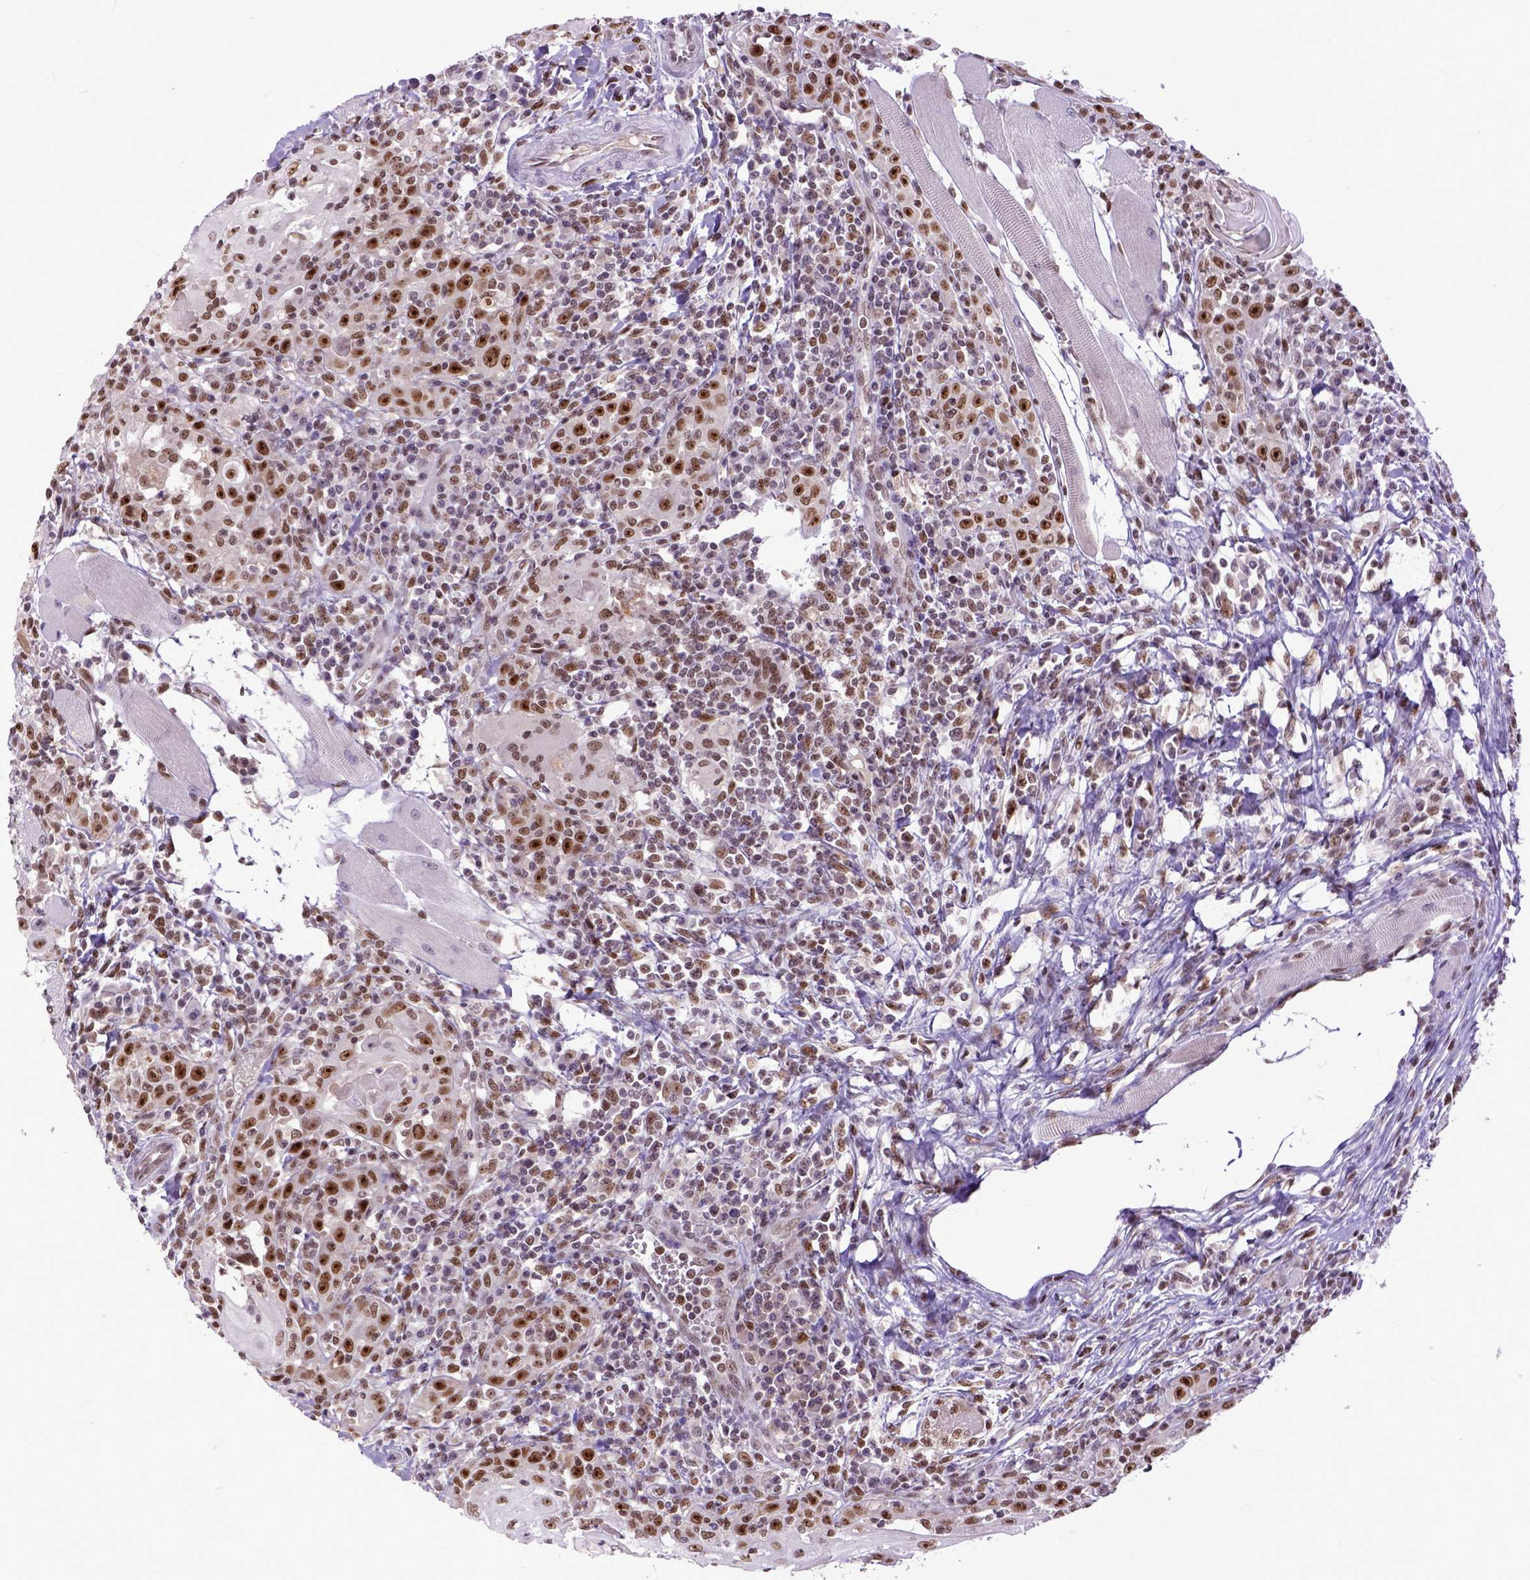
{"staining": {"intensity": "moderate", "quantity": ">75%", "location": "nuclear"}, "tissue": "head and neck cancer", "cell_type": "Tumor cells", "image_type": "cancer", "snomed": [{"axis": "morphology", "description": "Squamous cell carcinoma, NOS"}, {"axis": "topography", "description": "Head-Neck"}], "caption": "Approximately >75% of tumor cells in human head and neck cancer (squamous cell carcinoma) reveal moderate nuclear protein staining as visualized by brown immunohistochemical staining.", "gene": "RCC2", "patient": {"sex": "male", "age": 52}}